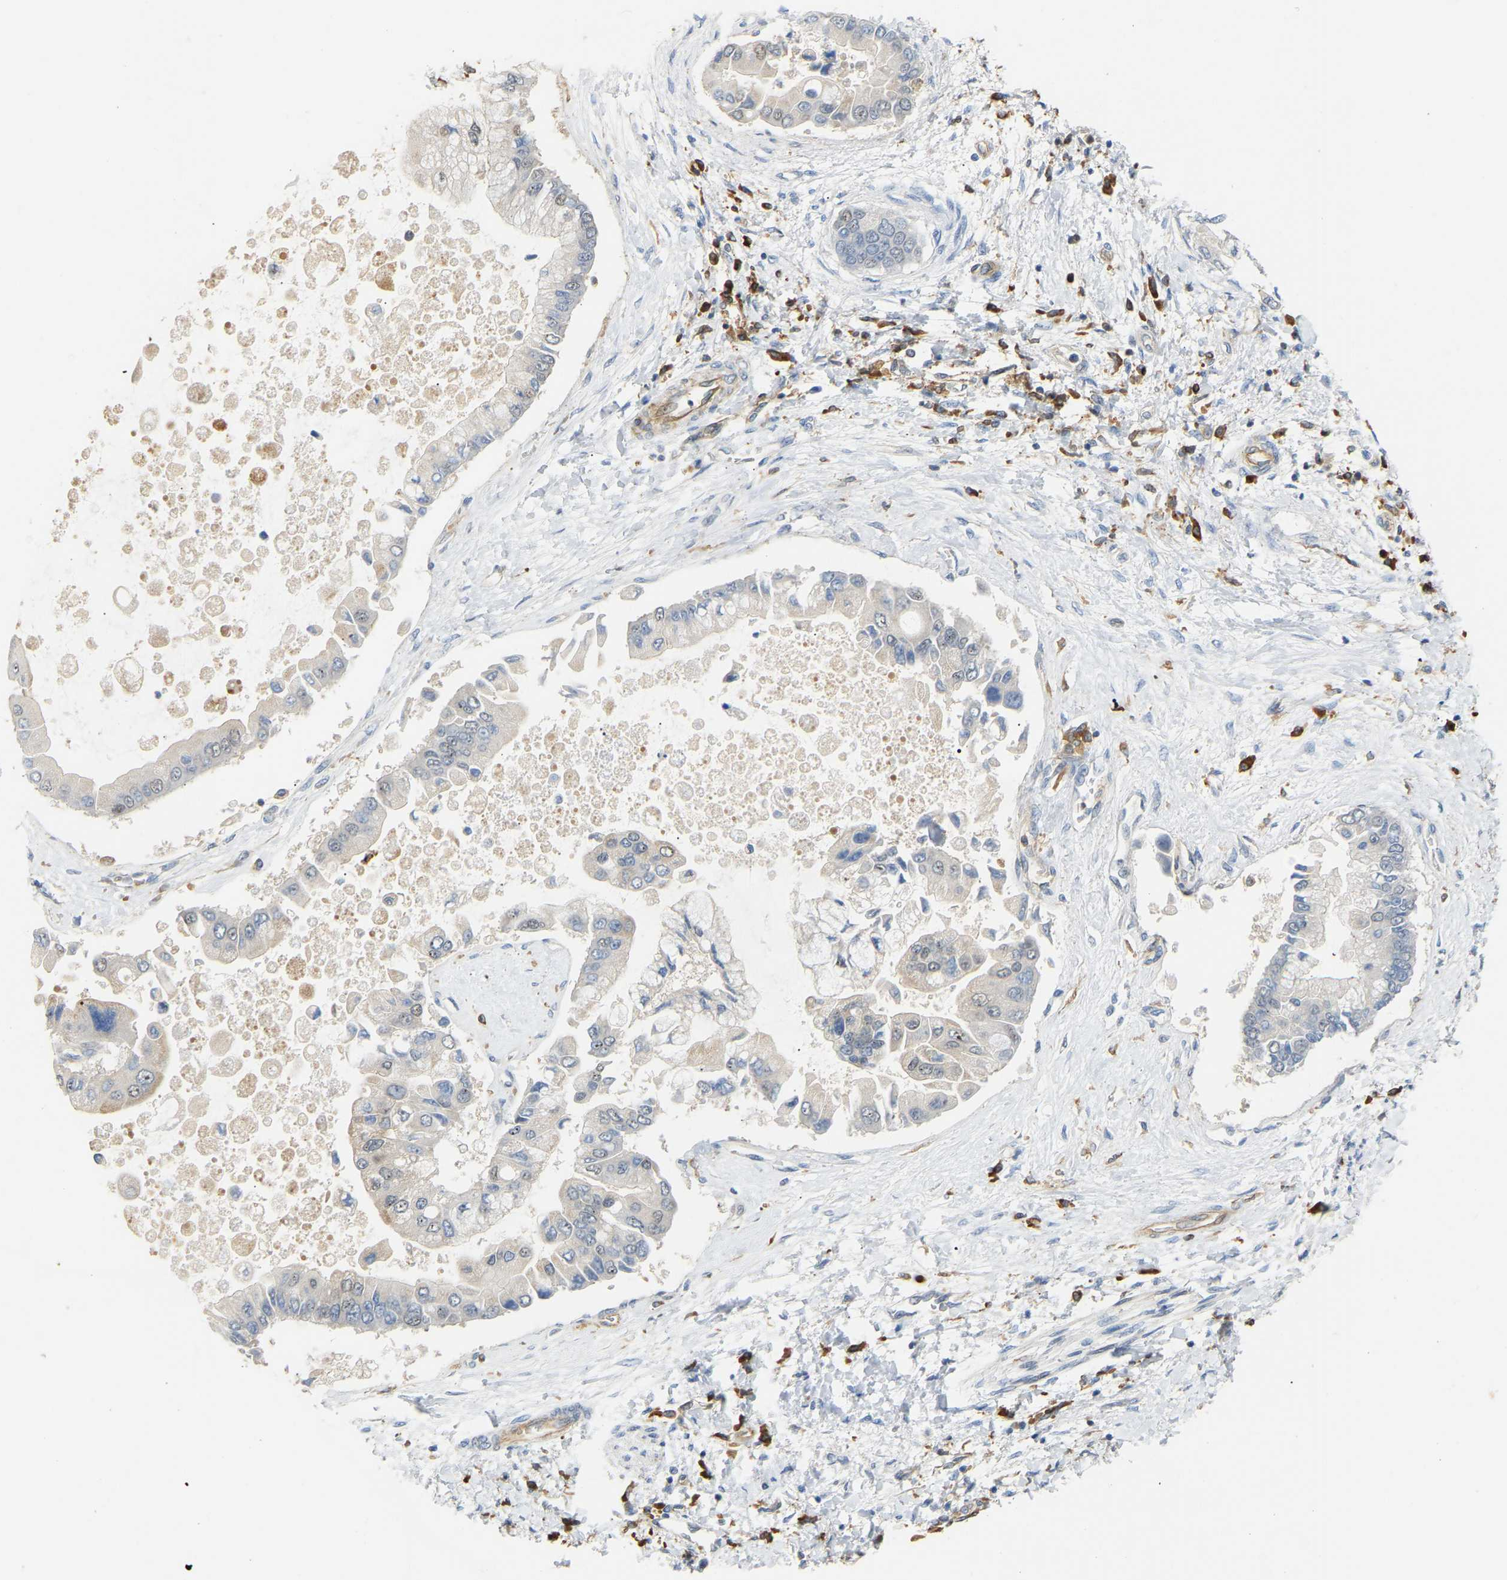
{"staining": {"intensity": "negative", "quantity": "none", "location": "none"}, "tissue": "liver cancer", "cell_type": "Tumor cells", "image_type": "cancer", "snomed": [{"axis": "morphology", "description": "Cholangiocarcinoma"}, {"axis": "topography", "description": "Liver"}], "caption": "Immunohistochemistry (IHC) histopathology image of neoplastic tissue: human liver cancer (cholangiocarcinoma) stained with DAB (3,3'-diaminobenzidine) displays no significant protein staining in tumor cells.", "gene": "PLCG2", "patient": {"sex": "male", "age": 50}}